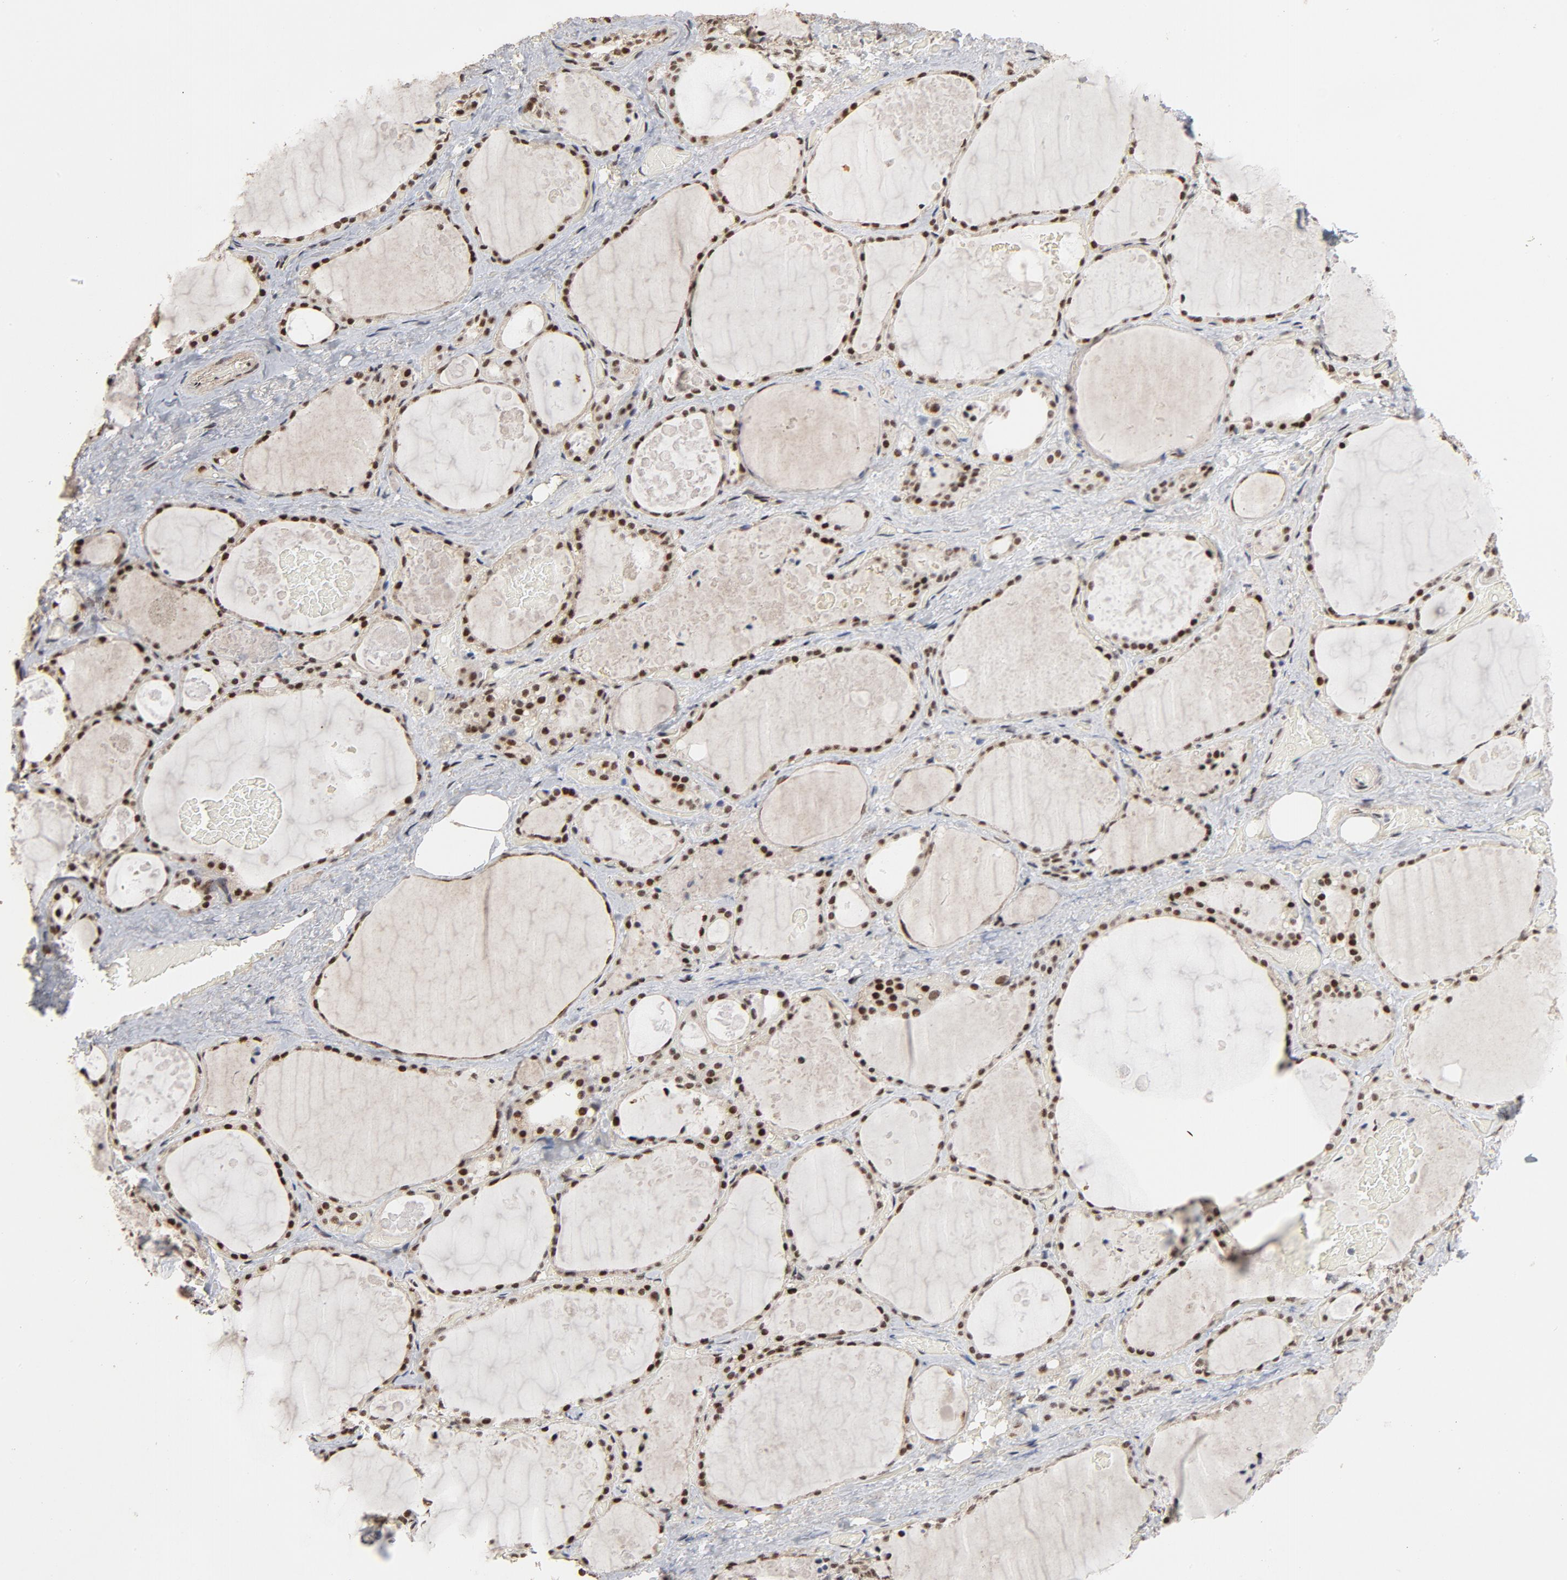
{"staining": {"intensity": "strong", "quantity": ">75%", "location": "nuclear"}, "tissue": "thyroid gland", "cell_type": "Glandular cells", "image_type": "normal", "snomed": [{"axis": "morphology", "description": "Normal tissue, NOS"}, {"axis": "topography", "description": "Thyroid gland"}], "caption": "Brown immunohistochemical staining in benign human thyroid gland reveals strong nuclear positivity in about >75% of glandular cells. (IHC, brightfield microscopy, high magnification).", "gene": "TP53RK", "patient": {"sex": "male", "age": 61}}